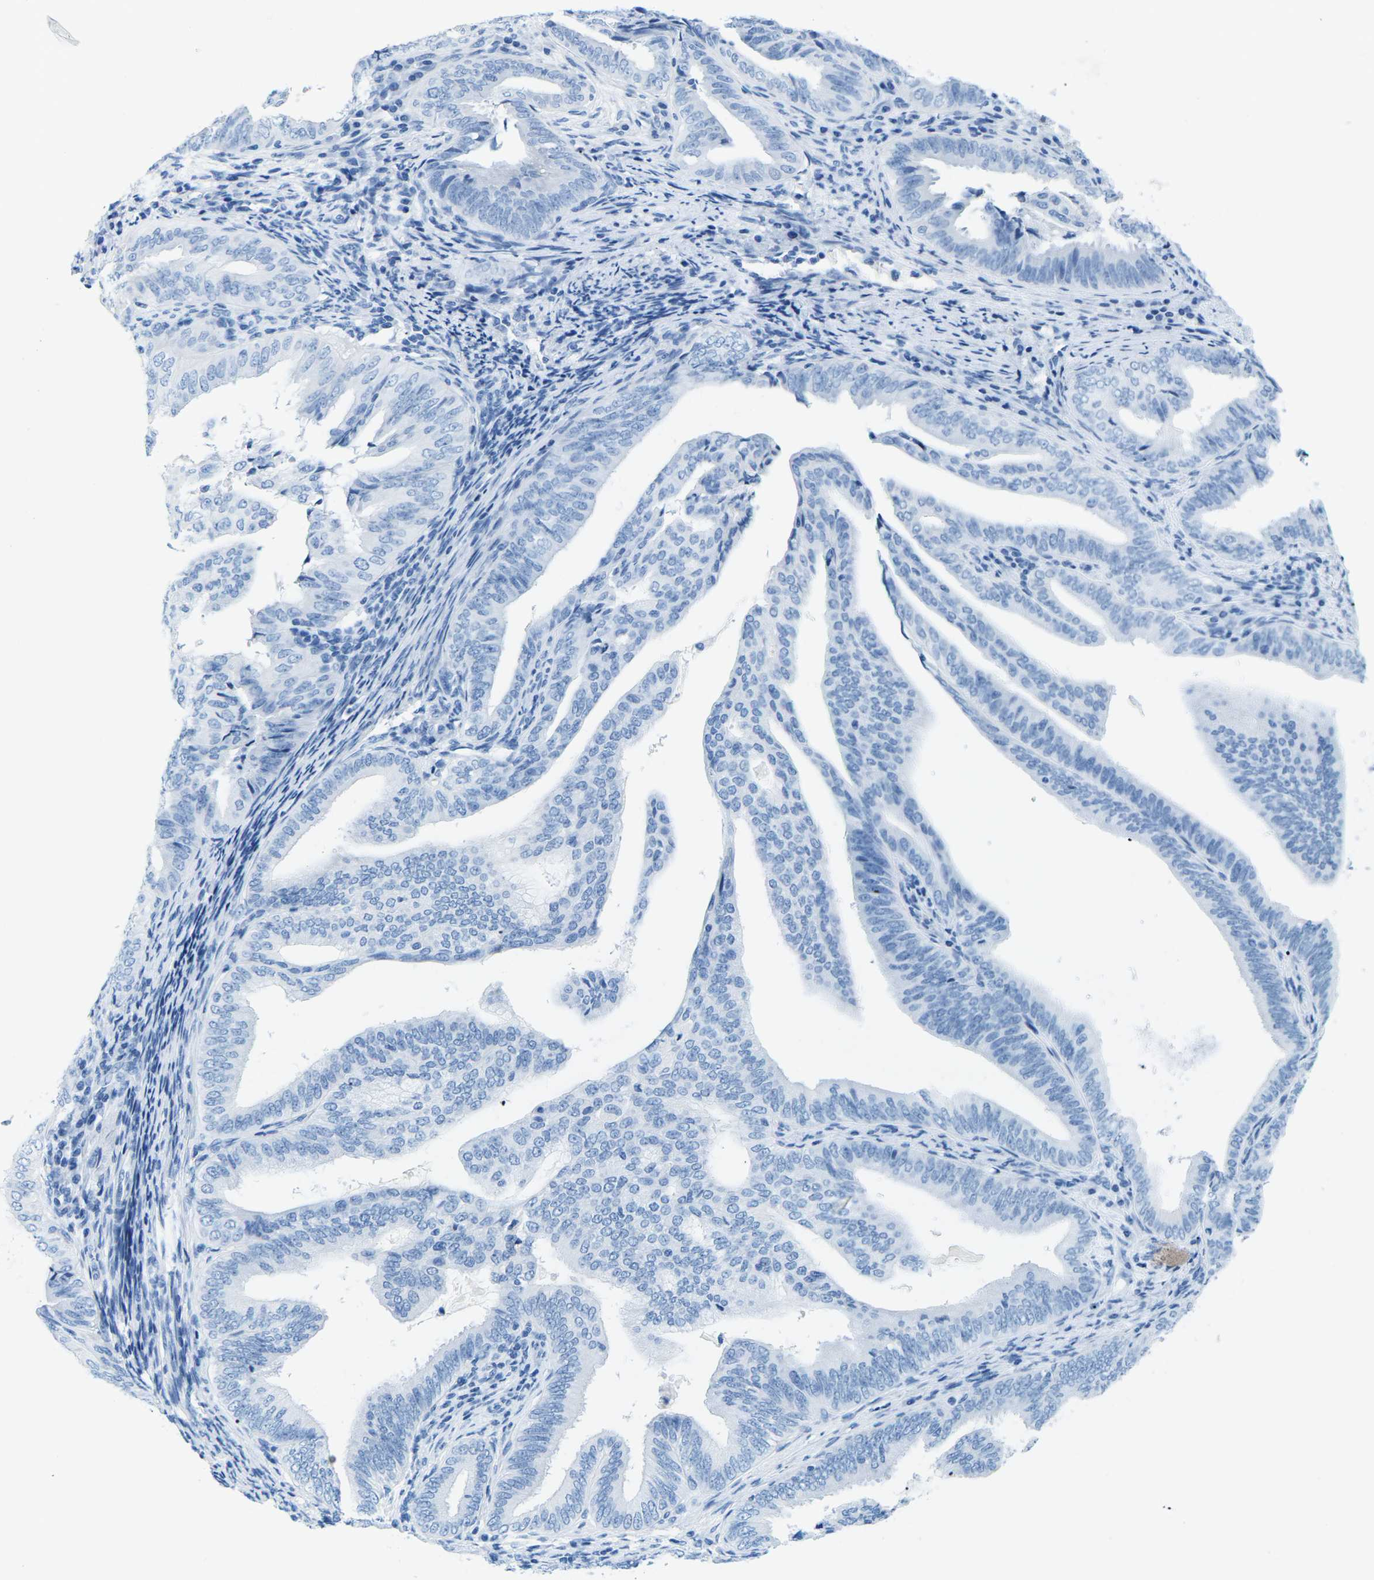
{"staining": {"intensity": "negative", "quantity": "none", "location": "none"}, "tissue": "endometrial cancer", "cell_type": "Tumor cells", "image_type": "cancer", "snomed": [{"axis": "morphology", "description": "Adenocarcinoma, NOS"}, {"axis": "topography", "description": "Endometrium"}], "caption": "The photomicrograph exhibits no staining of tumor cells in endometrial adenocarcinoma.", "gene": "SLC12A1", "patient": {"sex": "female", "age": 58}}